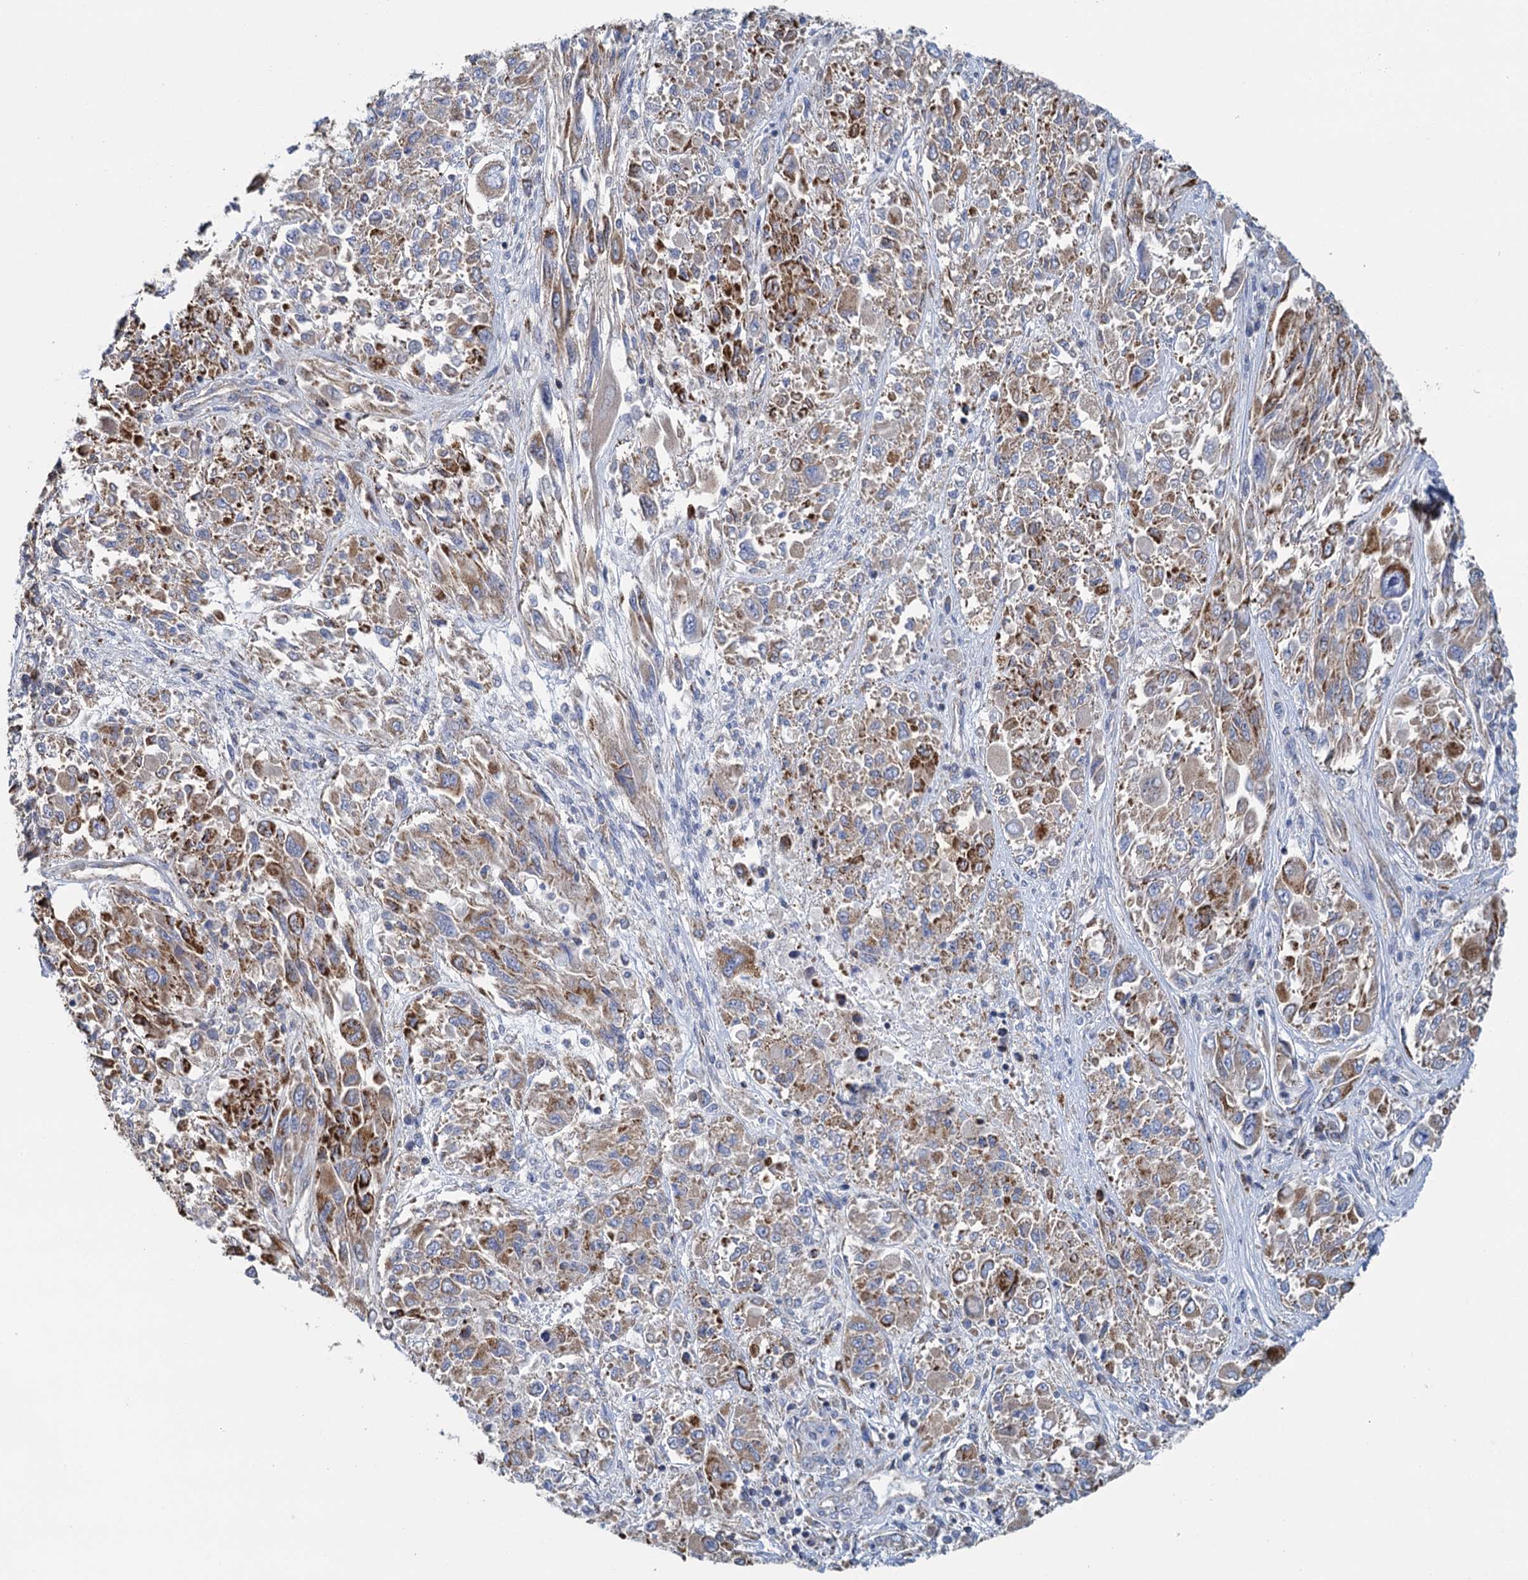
{"staining": {"intensity": "moderate", "quantity": ">75%", "location": "cytoplasmic/membranous"}, "tissue": "melanoma", "cell_type": "Tumor cells", "image_type": "cancer", "snomed": [{"axis": "morphology", "description": "Malignant melanoma, NOS"}, {"axis": "topography", "description": "Skin"}], "caption": "Moderate cytoplasmic/membranous protein positivity is seen in approximately >75% of tumor cells in malignant melanoma.", "gene": "CCP110", "patient": {"sex": "female", "age": 91}}